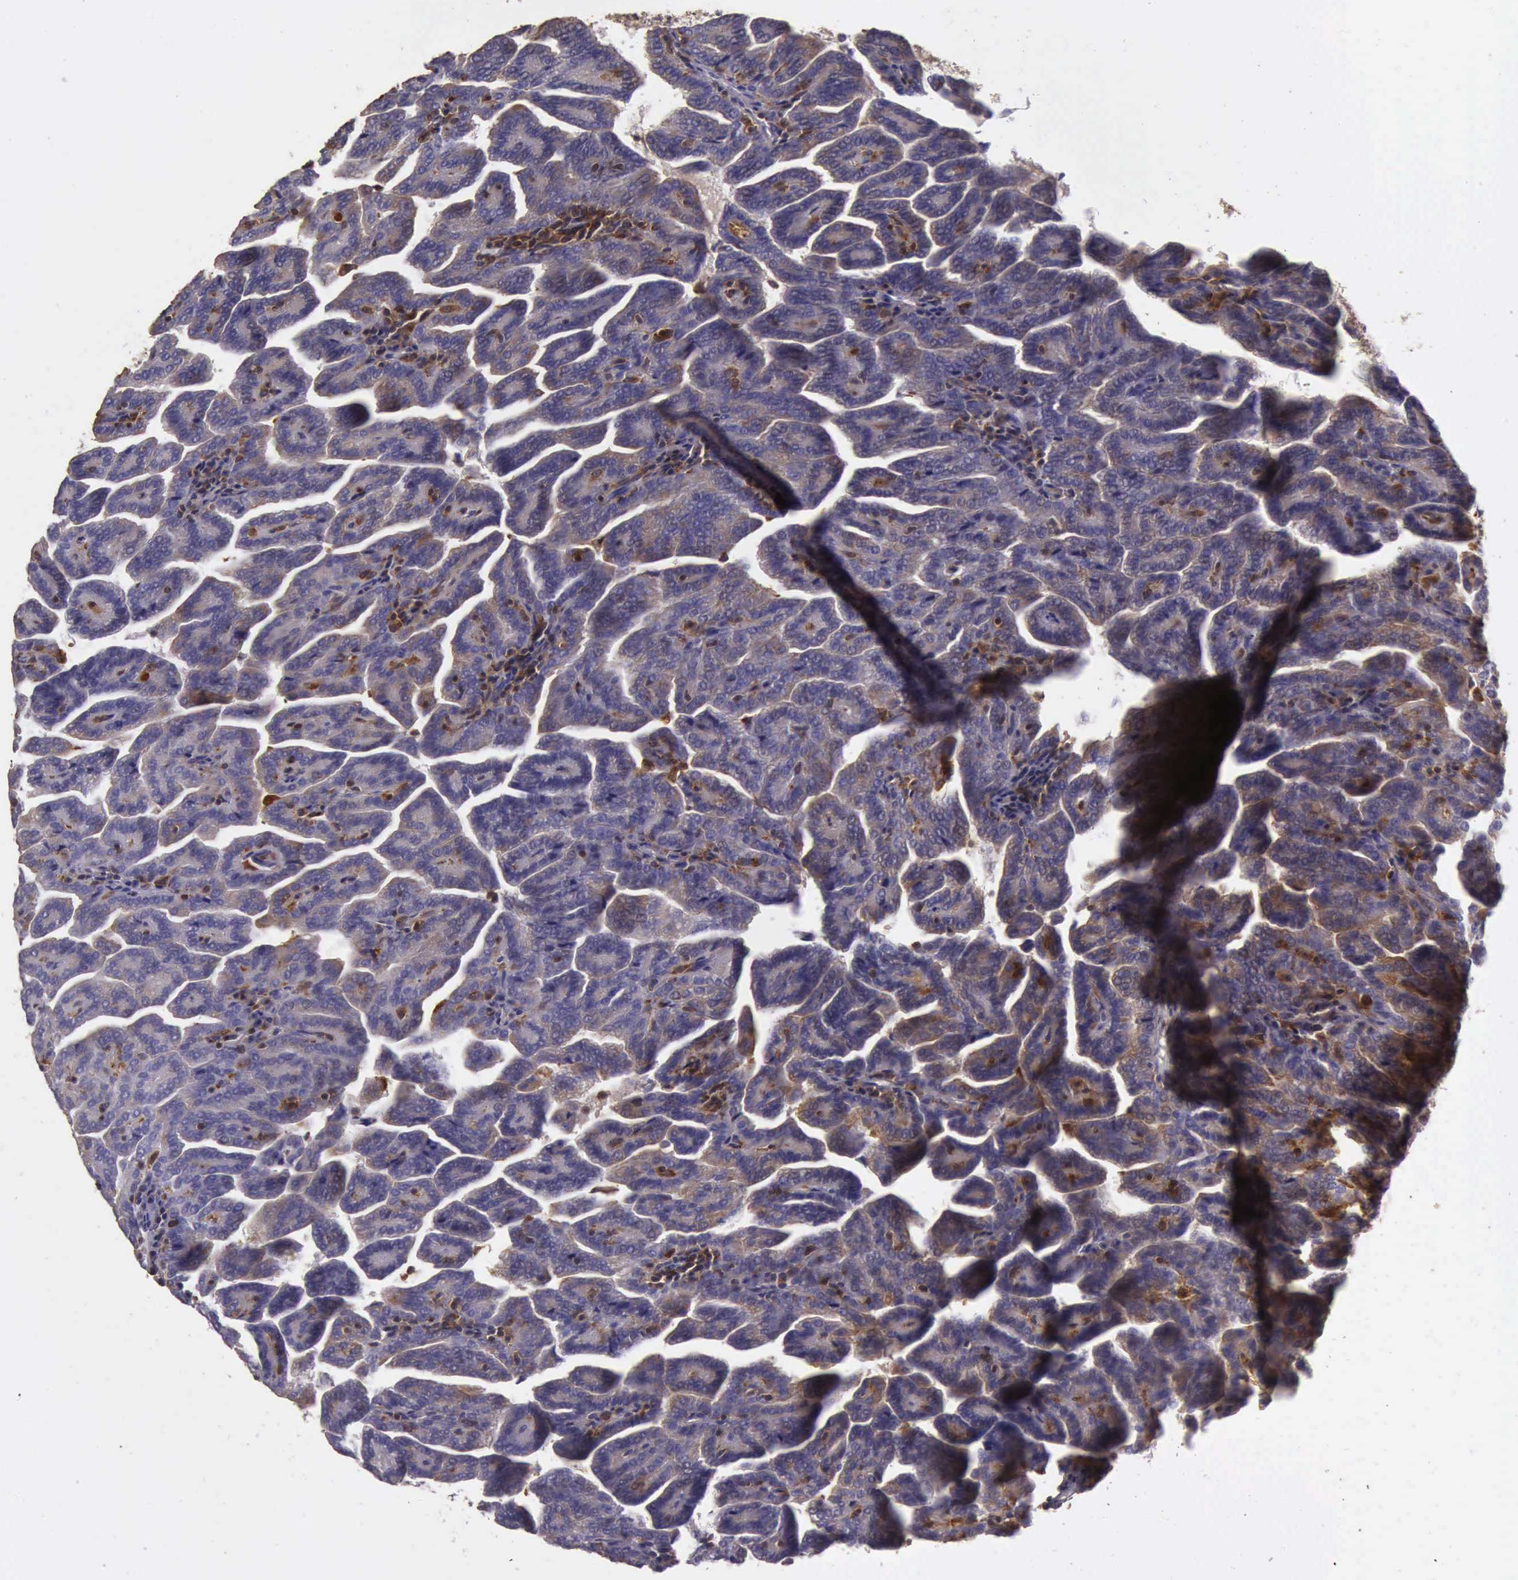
{"staining": {"intensity": "moderate", "quantity": ">75%", "location": "cytoplasmic/membranous"}, "tissue": "renal cancer", "cell_type": "Tumor cells", "image_type": "cancer", "snomed": [{"axis": "morphology", "description": "Adenocarcinoma, NOS"}, {"axis": "topography", "description": "Kidney"}], "caption": "Immunohistochemical staining of renal adenocarcinoma displays moderate cytoplasmic/membranous protein positivity in about >75% of tumor cells.", "gene": "ARHGAP4", "patient": {"sex": "male", "age": 61}}